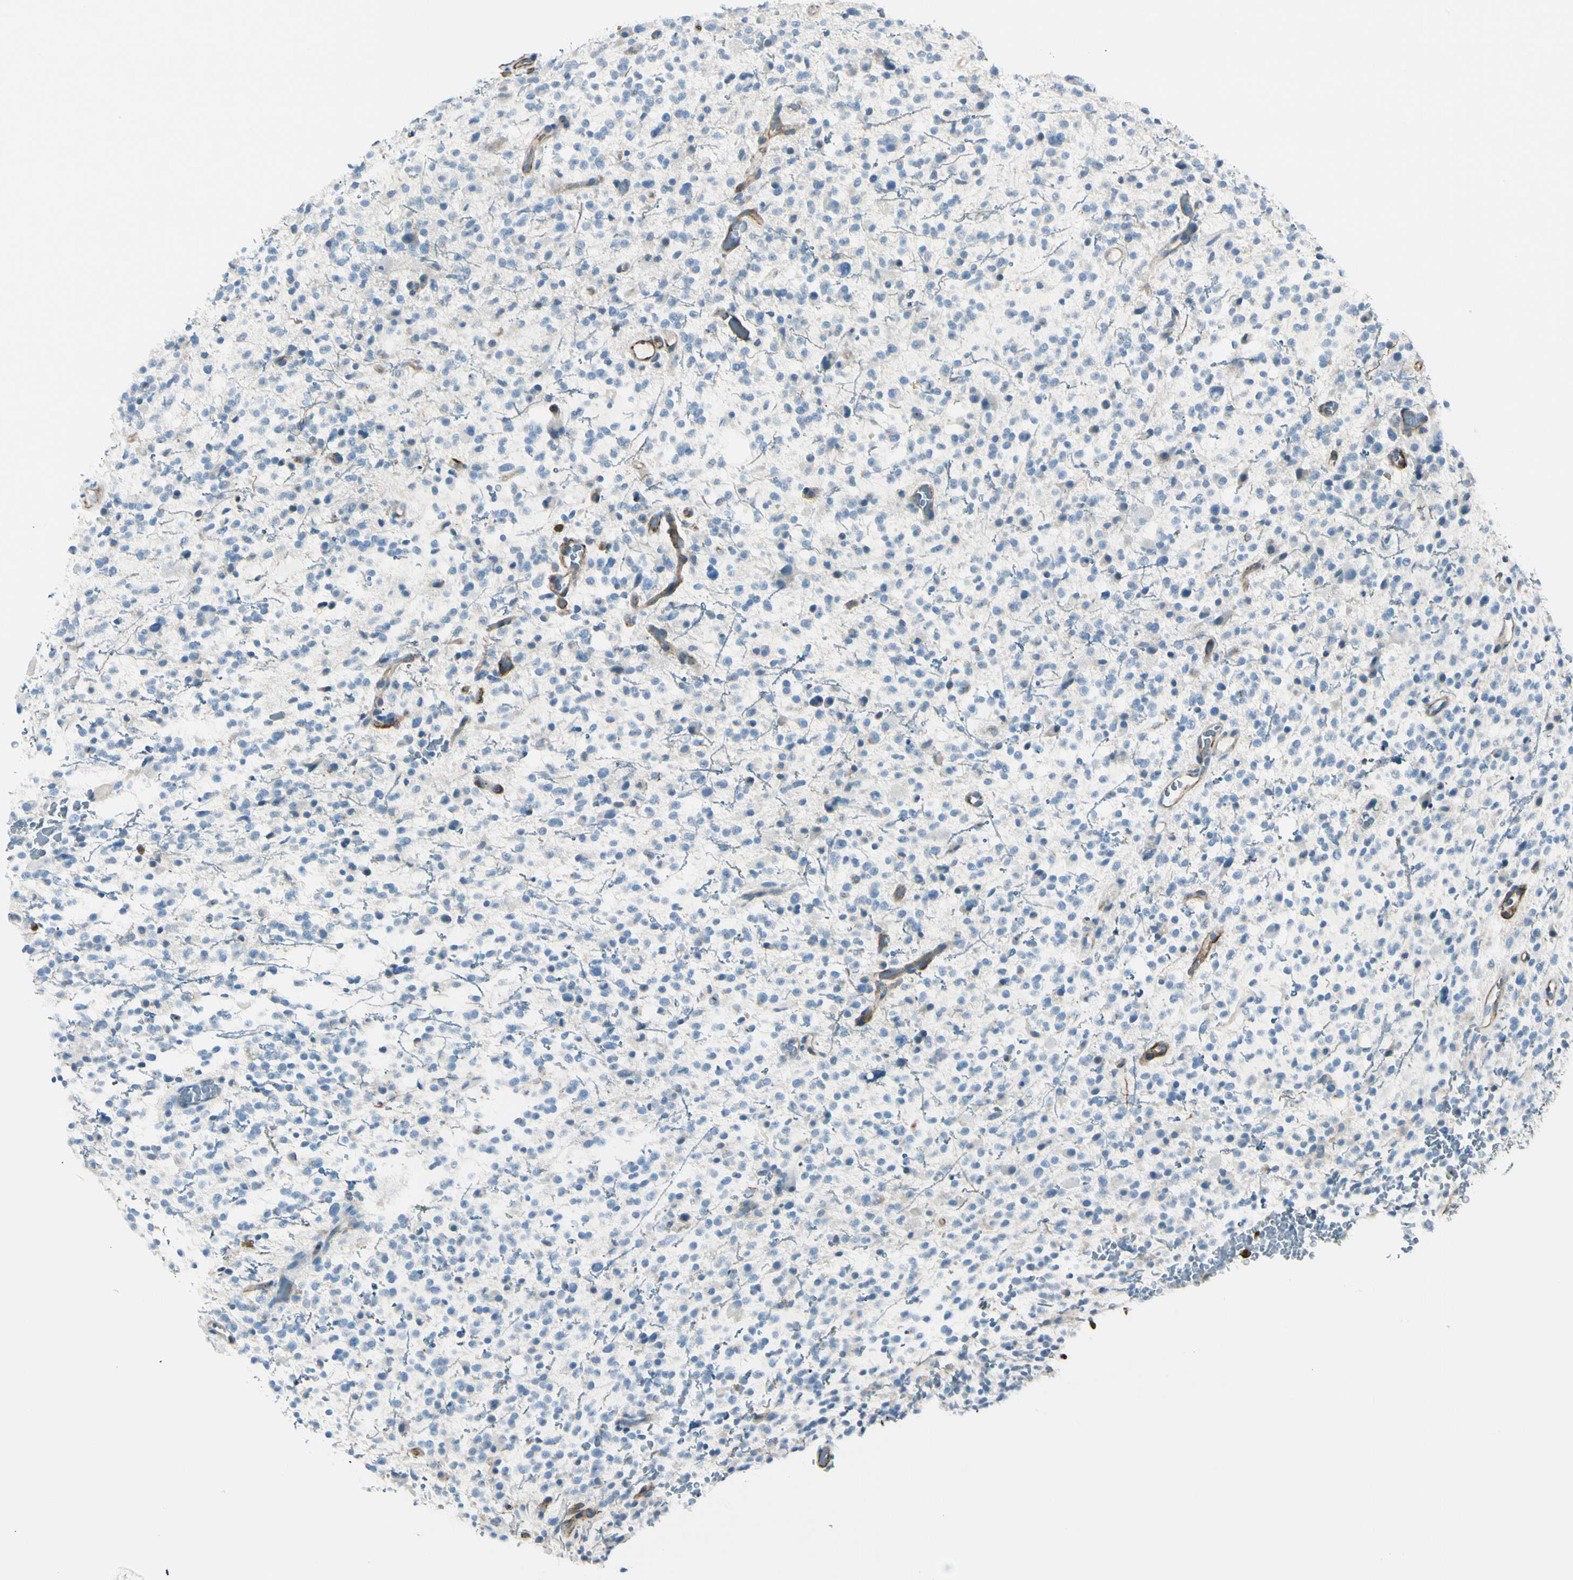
{"staining": {"intensity": "negative", "quantity": "none", "location": "none"}, "tissue": "glioma", "cell_type": "Tumor cells", "image_type": "cancer", "snomed": [{"axis": "morphology", "description": "Glioma, malignant, High grade"}, {"axis": "topography", "description": "Brain"}], "caption": "A histopathology image of glioma stained for a protein demonstrates no brown staining in tumor cells.", "gene": "CD93", "patient": {"sex": "male", "age": 48}}